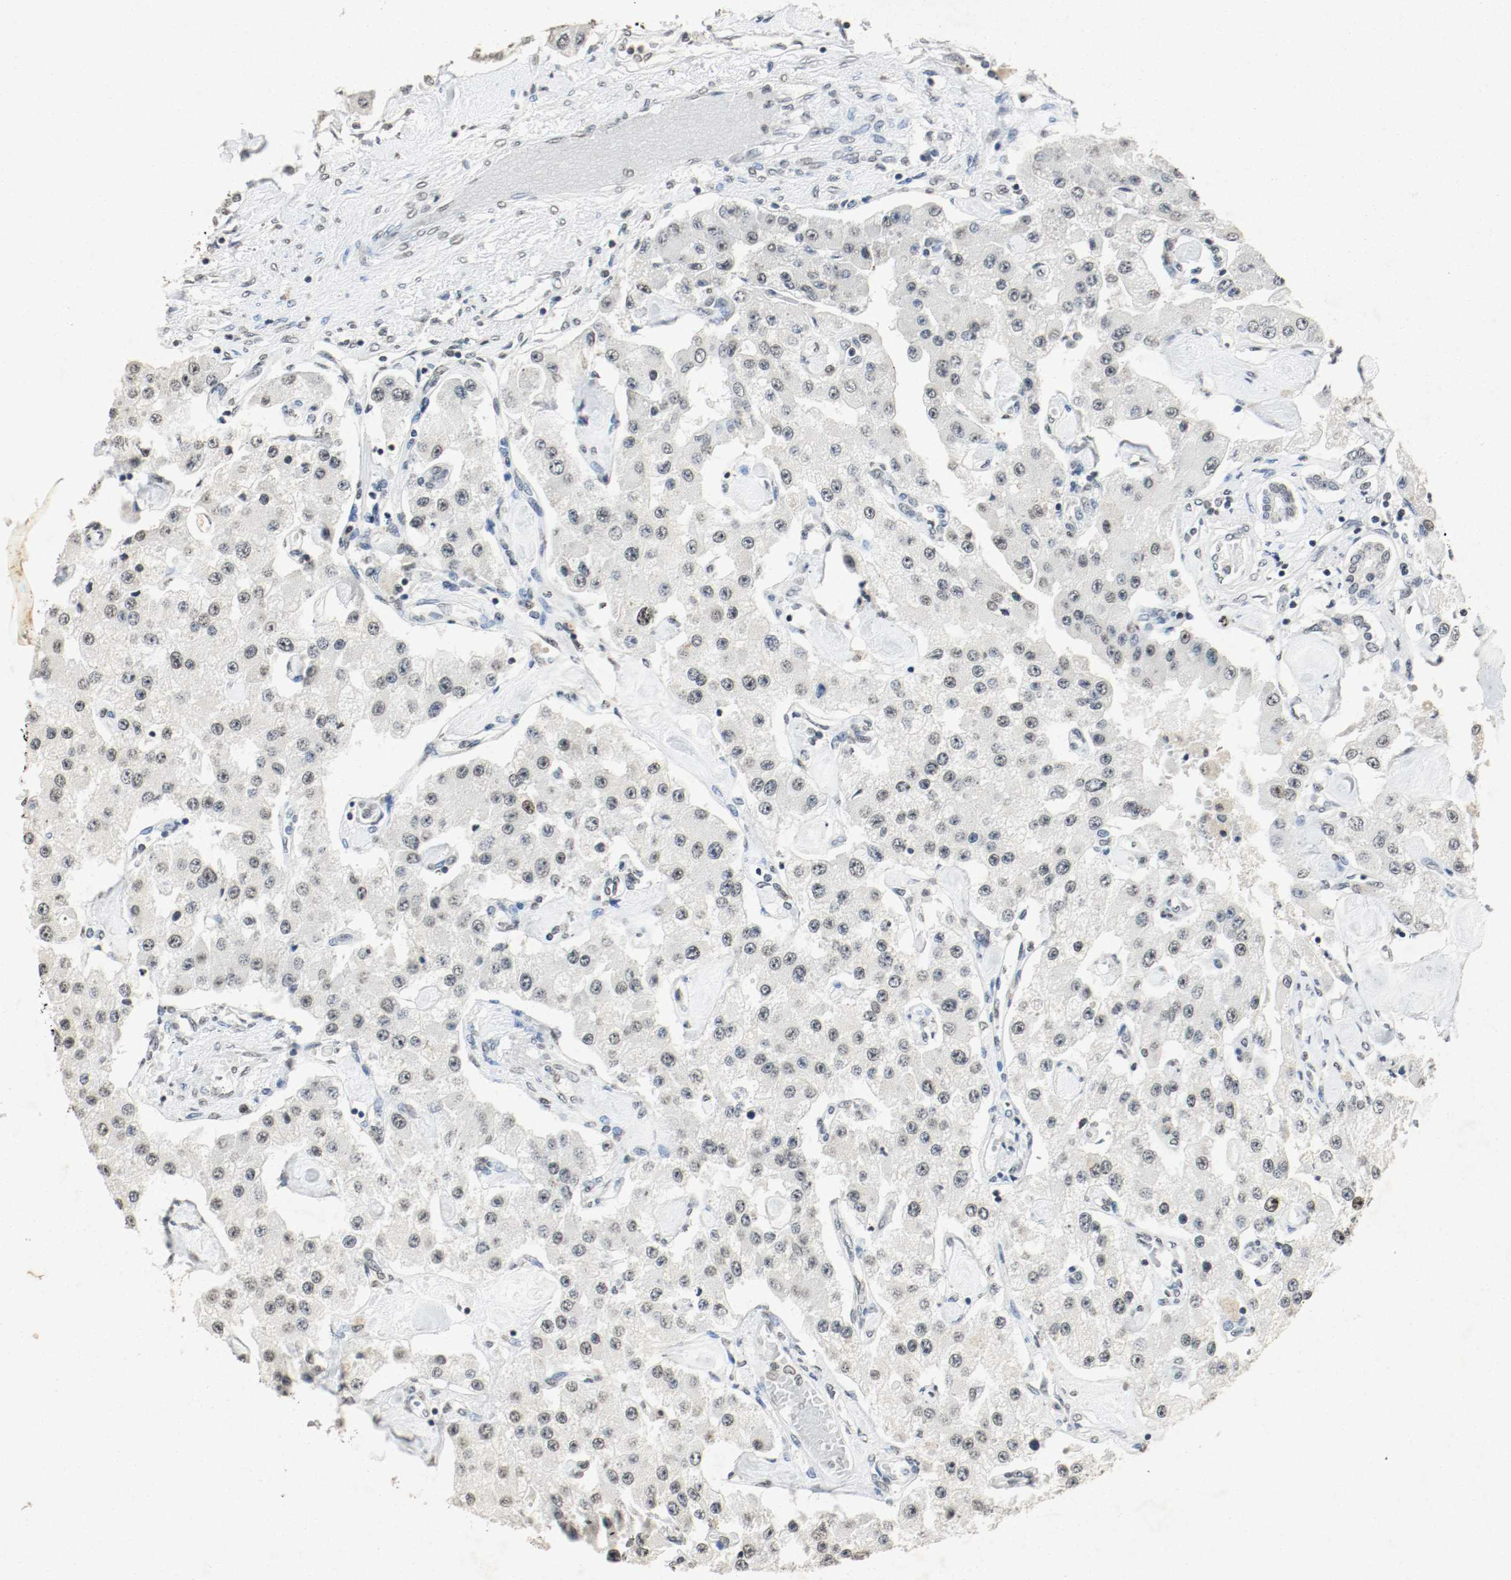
{"staining": {"intensity": "weak", "quantity": ">75%", "location": "nuclear"}, "tissue": "carcinoid", "cell_type": "Tumor cells", "image_type": "cancer", "snomed": [{"axis": "morphology", "description": "Carcinoid, malignant, NOS"}, {"axis": "topography", "description": "Pancreas"}], "caption": "Malignant carcinoid stained with a protein marker demonstrates weak staining in tumor cells.", "gene": "DNMT1", "patient": {"sex": "male", "age": 41}}